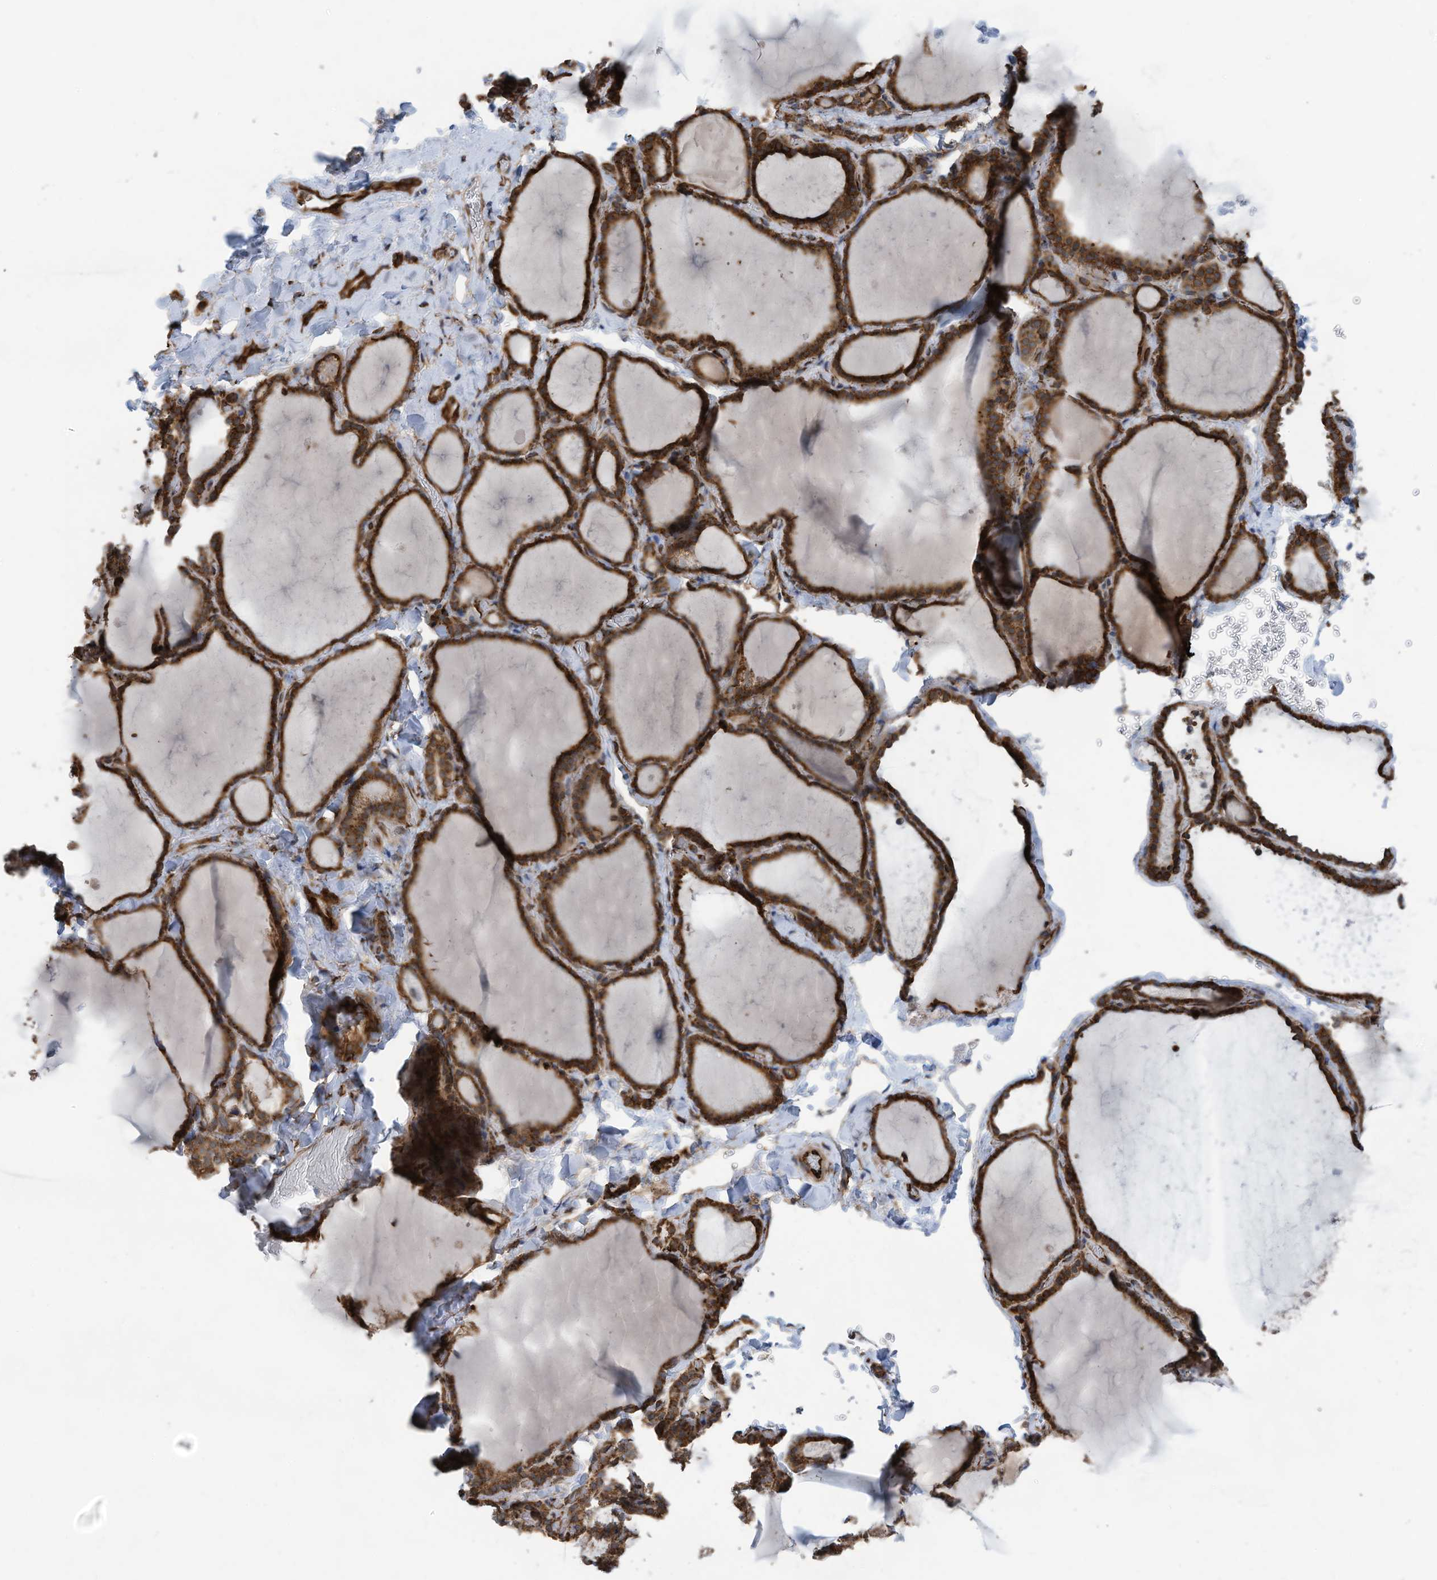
{"staining": {"intensity": "strong", "quantity": ">75%", "location": "cytoplasmic/membranous"}, "tissue": "thyroid gland", "cell_type": "Glandular cells", "image_type": "normal", "snomed": [{"axis": "morphology", "description": "Normal tissue, NOS"}, {"axis": "topography", "description": "Thyroid gland"}], "caption": "Protein analysis of benign thyroid gland displays strong cytoplasmic/membranous expression in about >75% of glandular cells.", "gene": "ZBTB45", "patient": {"sex": "female", "age": 22}}